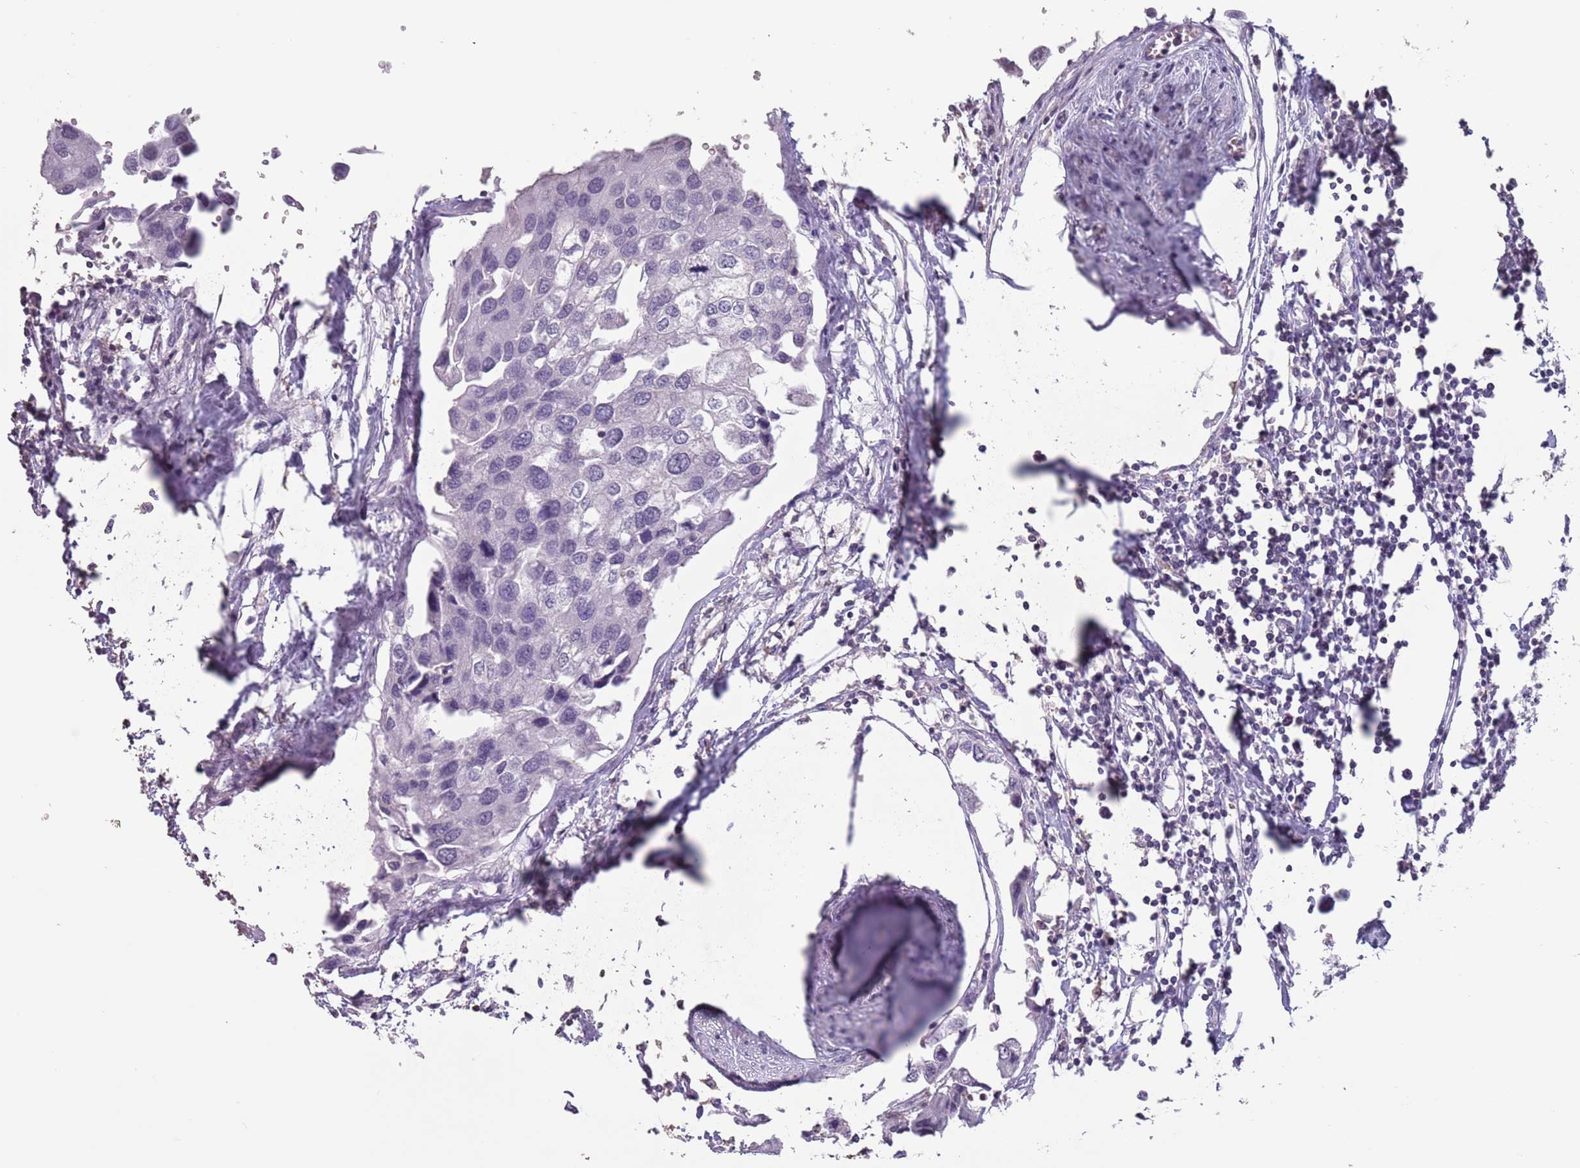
{"staining": {"intensity": "negative", "quantity": "none", "location": "none"}, "tissue": "urothelial cancer", "cell_type": "Tumor cells", "image_type": "cancer", "snomed": [{"axis": "morphology", "description": "Urothelial carcinoma, High grade"}, {"axis": "topography", "description": "Urinary bladder"}], "caption": "High-grade urothelial carcinoma was stained to show a protein in brown. There is no significant staining in tumor cells.", "gene": "SUN5", "patient": {"sex": "male", "age": 64}}